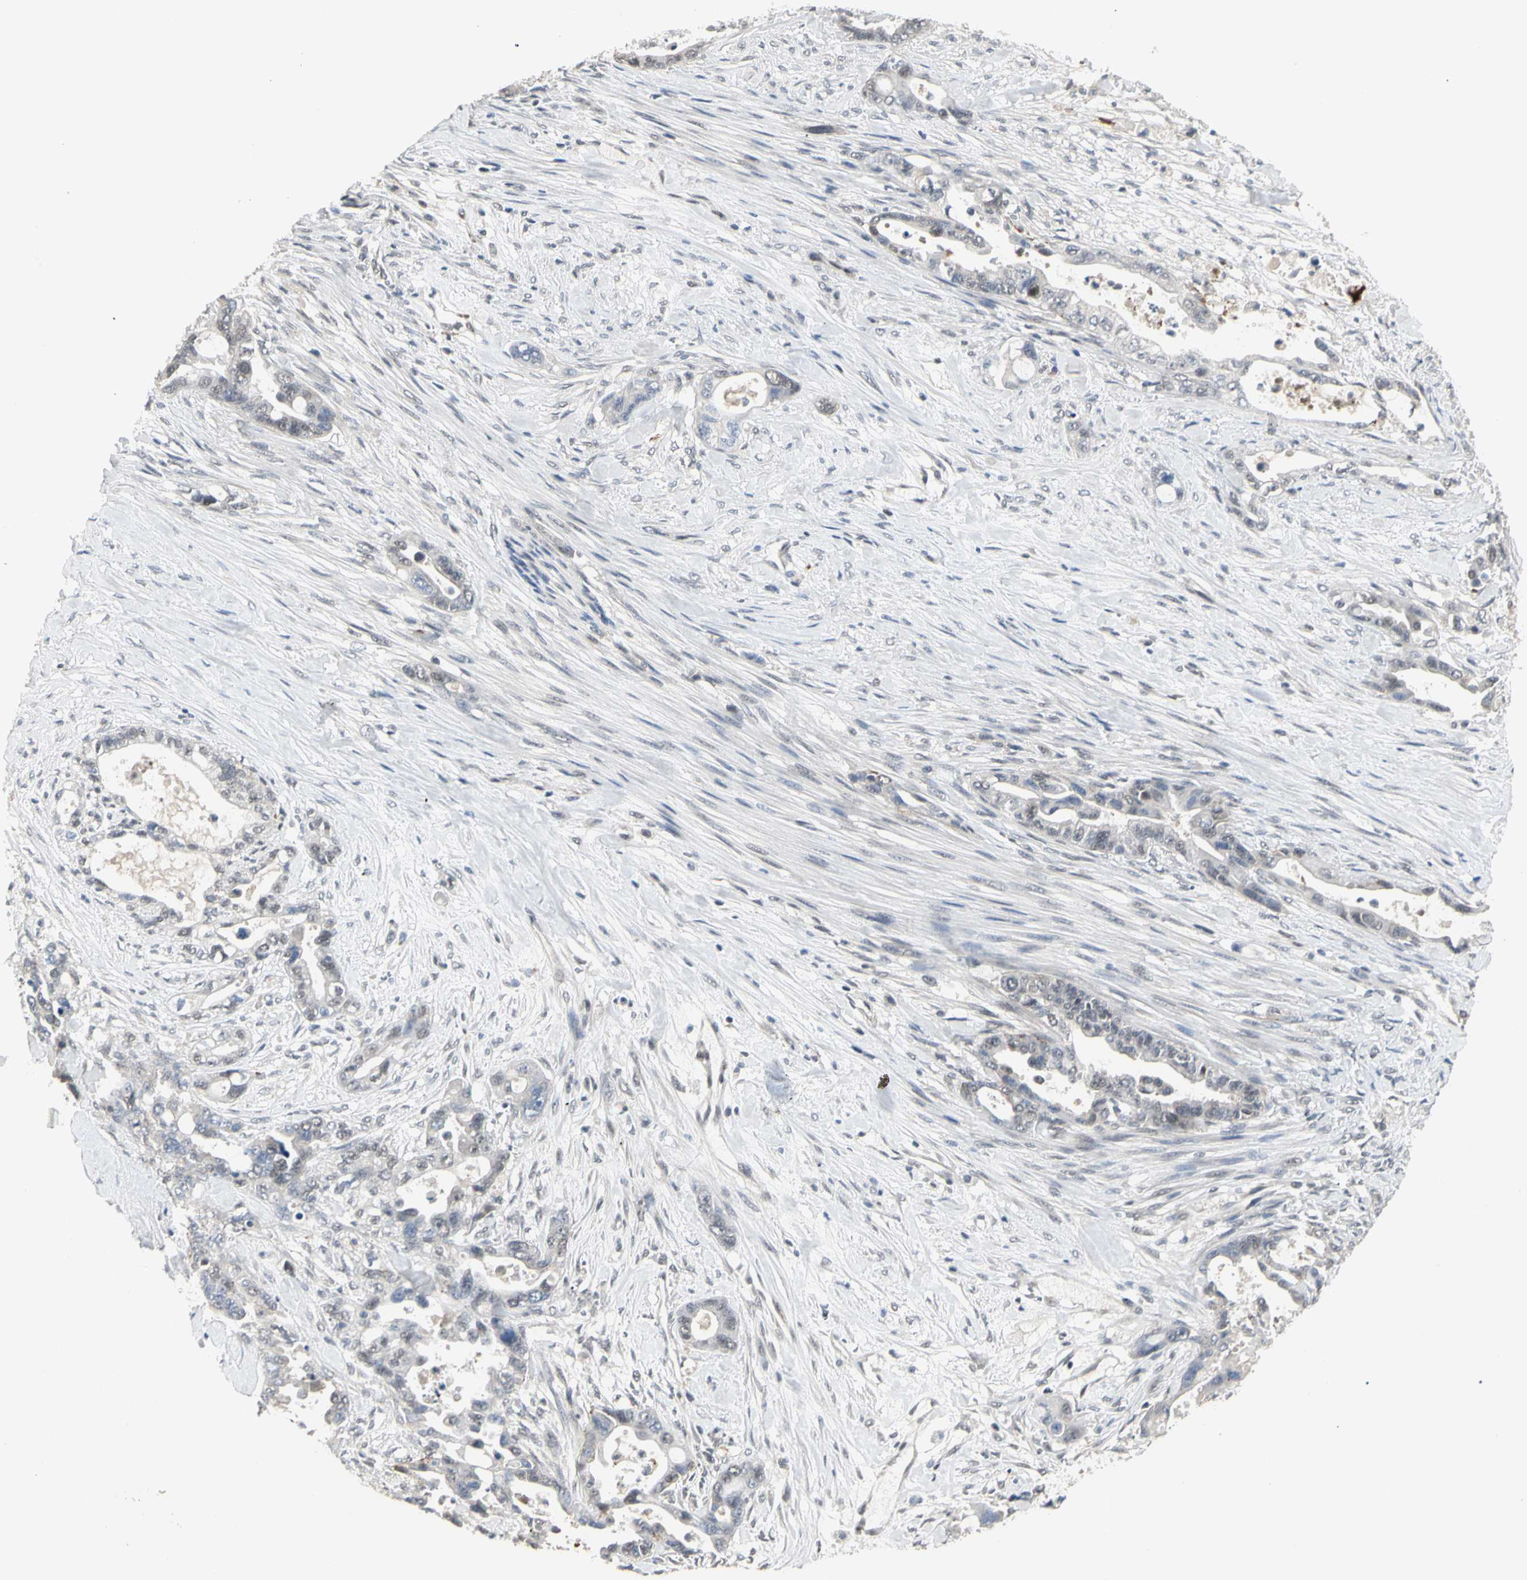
{"staining": {"intensity": "negative", "quantity": "none", "location": "none"}, "tissue": "pancreatic cancer", "cell_type": "Tumor cells", "image_type": "cancer", "snomed": [{"axis": "morphology", "description": "Adenocarcinoma, NOS"}, {"axis": "topography", "description": "Pancreas"}], "caption": "This is an IHC photomicrograph of pancreatic cancer. There is no expression in tumor cells.", "gene": "GREM1", "patient": {"sex": "male", "age": 70}}